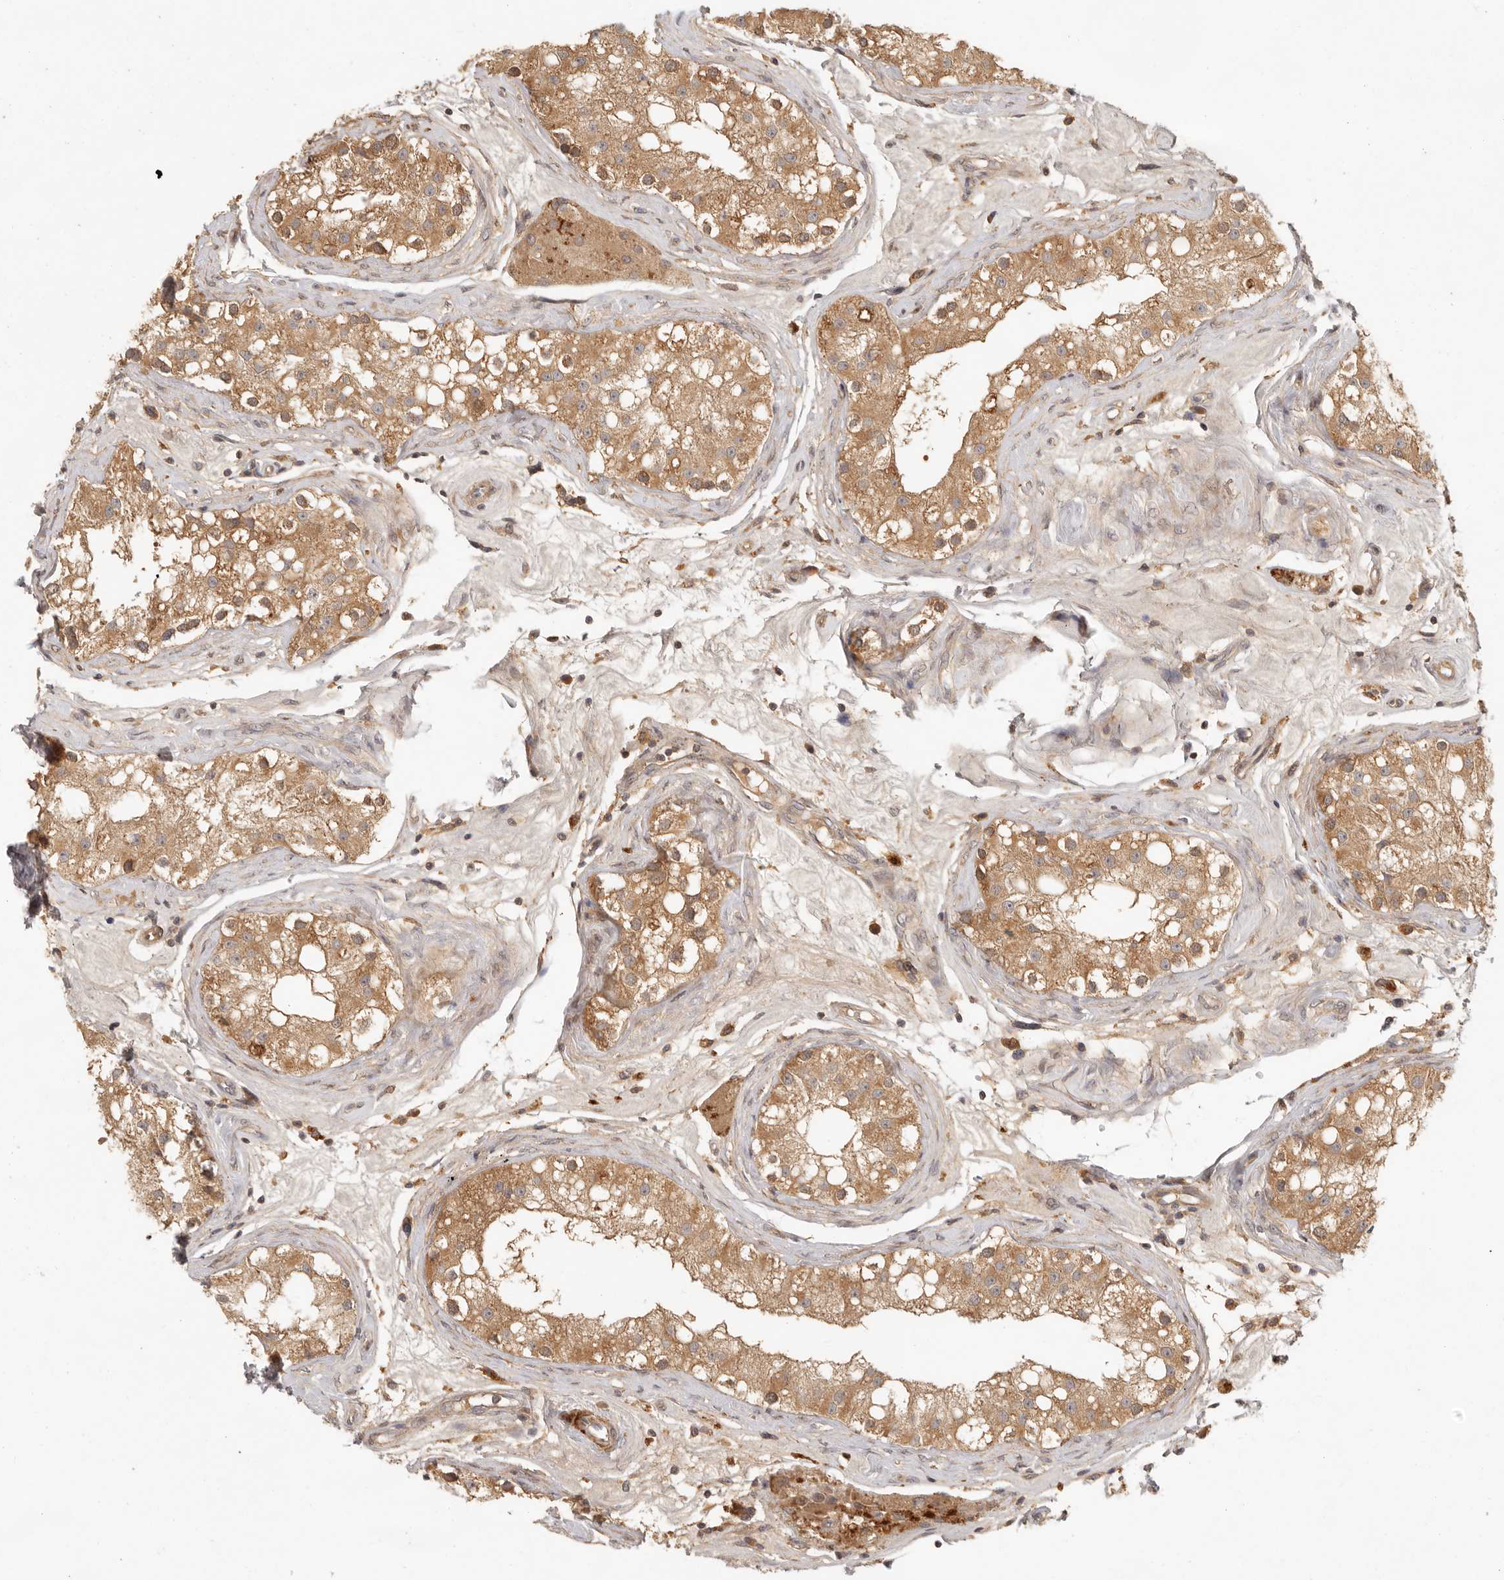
{"staining": {"intensity": "moderate", "quantity": ">75%", "location": "cytoplasmic/membranous"}, "tissue": "testis", "cell_type": "Cells in seminiferous ducts", "image_type": "normal", "snomed": [{"axis": "morphology", "description": "Normal tissue, NOS"}, {"axis": "topography", "description": "Testis"}], "caption": "Immunohistochemical staining of normal human testis shows >75% levels of moderate cytoplasmic/membranous protein staining in about >75% of cells in seminiferous ducts.", "gene": "VIPR1", "patient": {"sex": "male", "age": 84}}